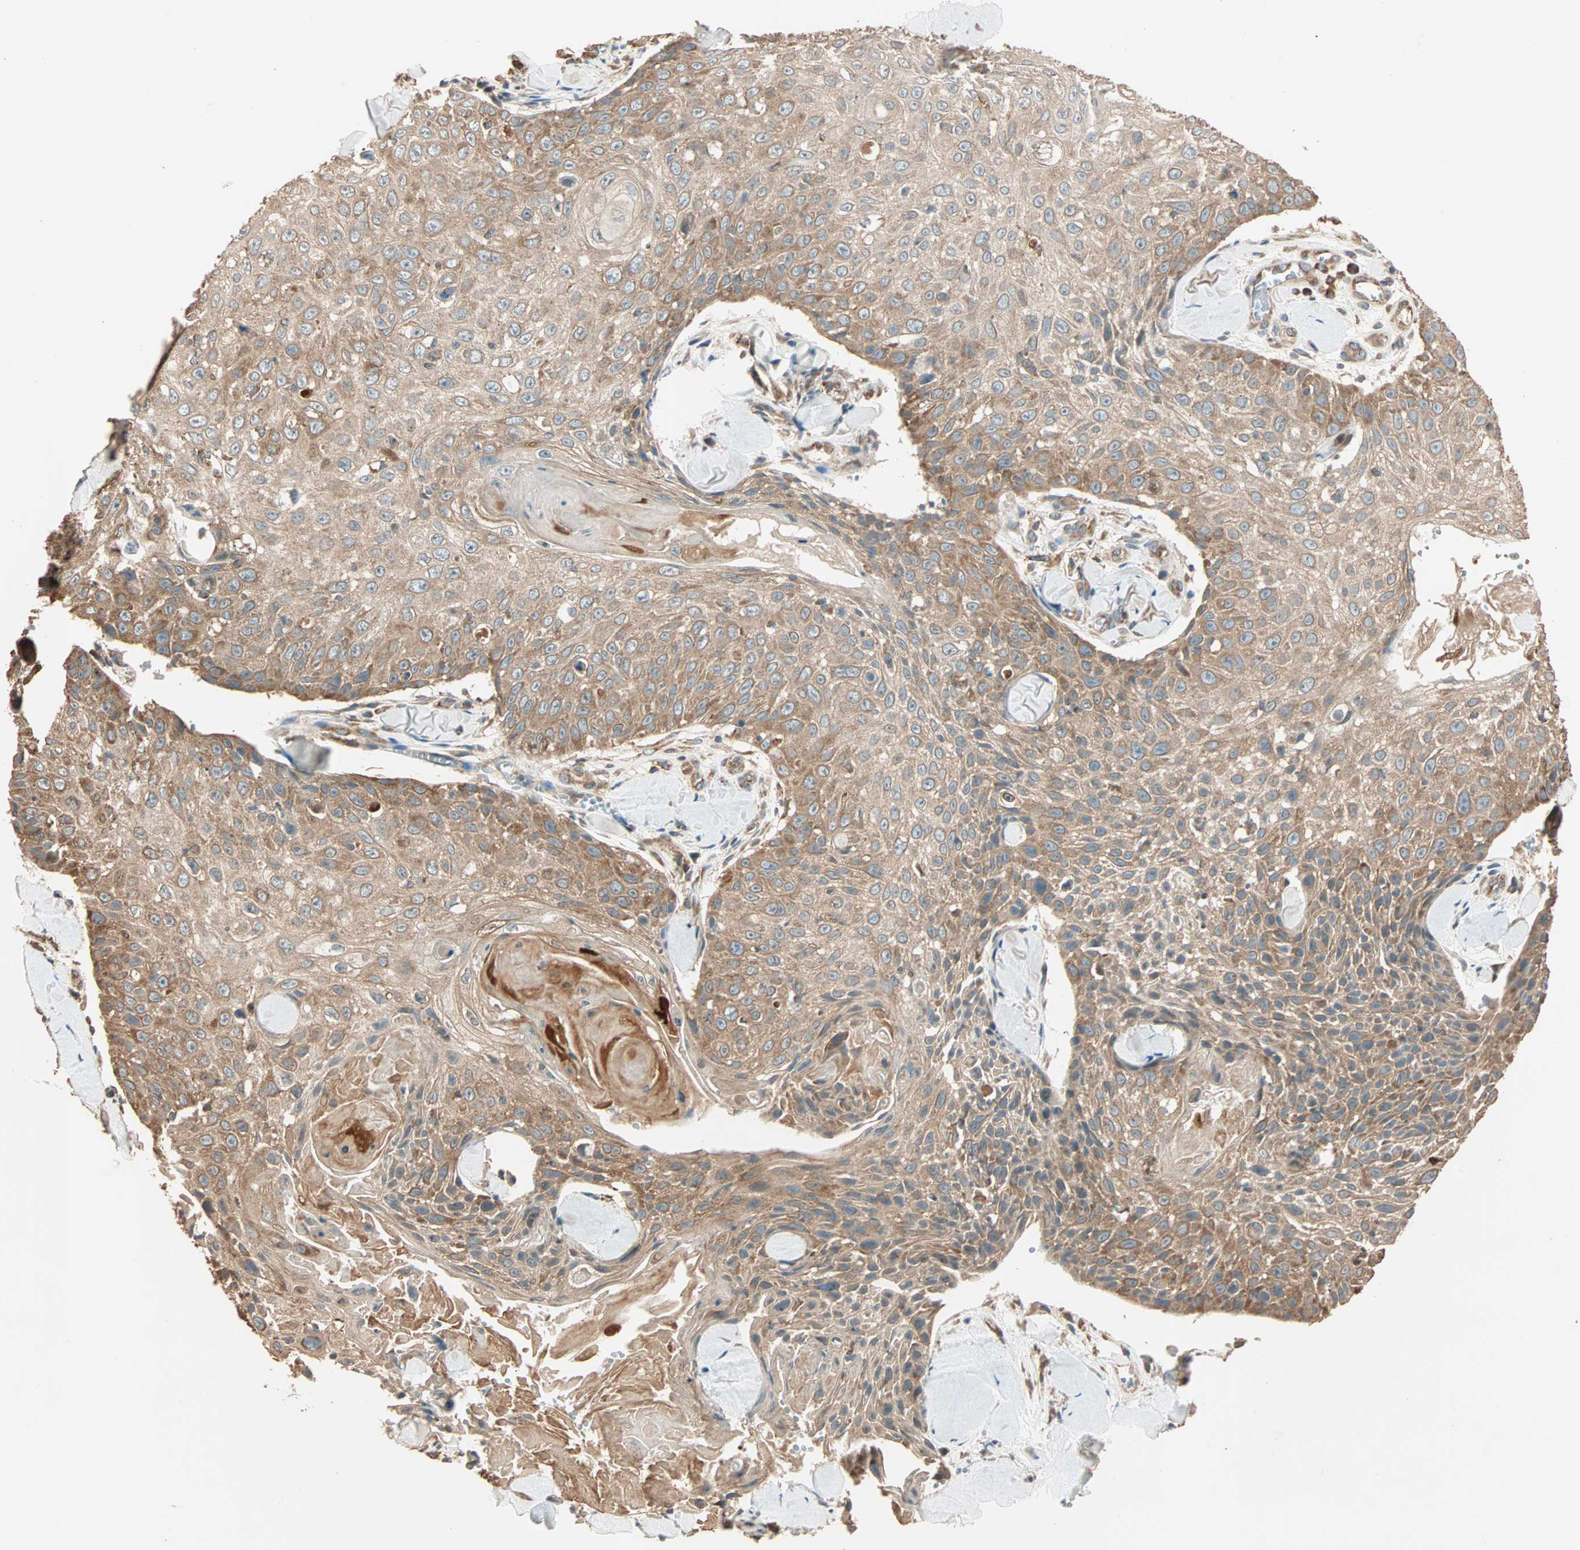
{"staining": {"intensity": "moderate", "quantity": ">75%", "location": "cytoplasmic/membranous"}, "tissue": "skin cancer", "cell_type": "Tumor cells", "image_type": "cancer", "snomed": [{"axis": "morphology", "description": "Squamous cell carcinoma, NOS"}, {"axis": "topography", "description": "Skin"}], "caption": "High-power microscopy captured an IHC histopathology image of skin cancer (squamous cell carcinoma), revealing moderate cytoplasmic/membranous staining in approximately >75% of tumor cells. (Stains: DAB in brown, nuclei in blue, Microscopy: brightfield microscopy at high magnification).", "gene": "EIF4G2", "patient": {"sex": "male", "age": 86}}